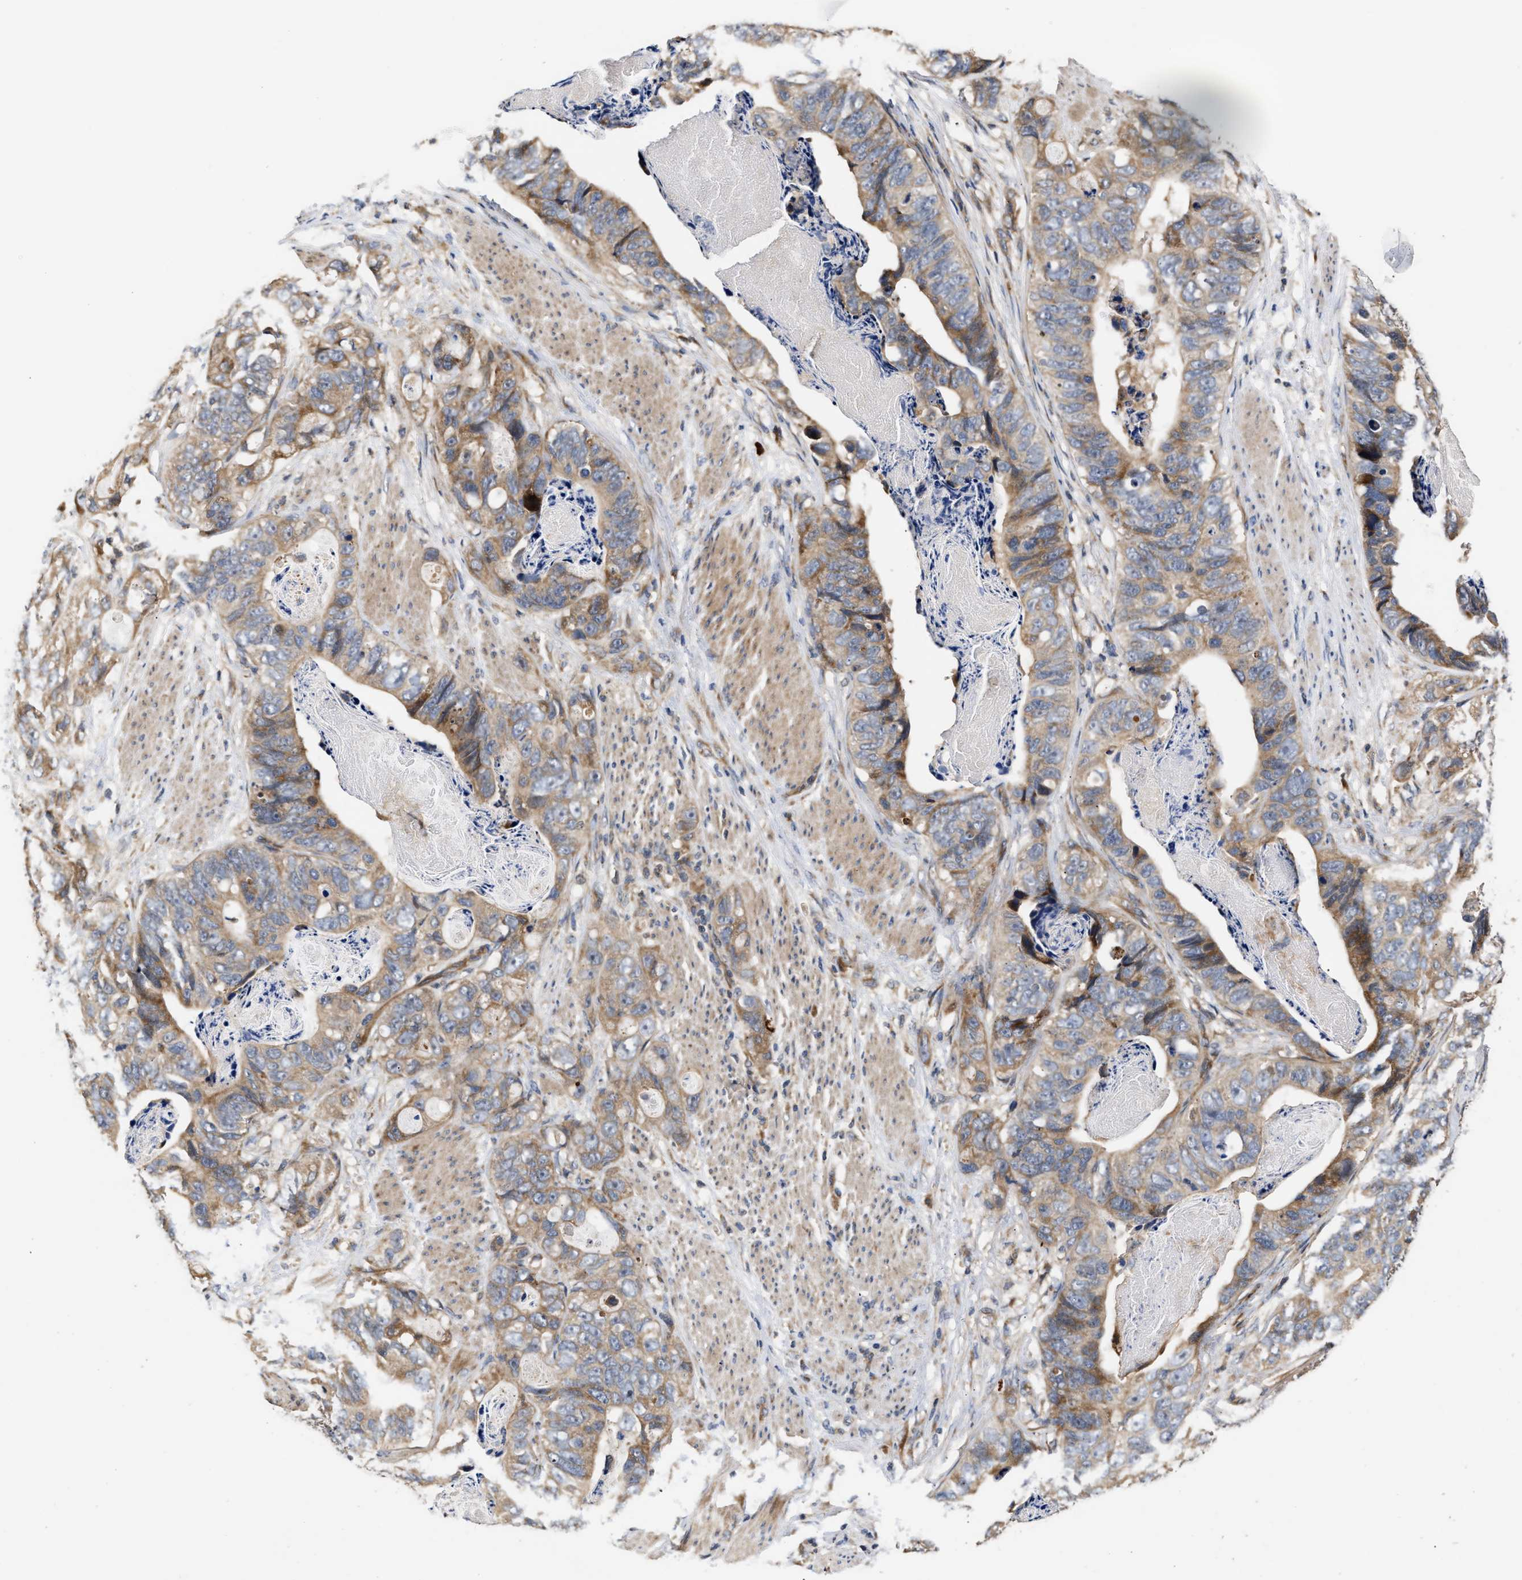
{"staining": {"intensity": "moderate", "quantity": "25%-75%", "location": "cytoplasmic/membranous"}, "tissue": "stomach cancer", "cell_type": "Tumor cells", "image_type": "cancer", "snomed": [{"axis": "morphology", "description": "Adenocarcinoma, NOS"}, {"axis": "topography", "description": "Stomach"}], "caption": "Immunohistochemical staining of stomach cancer (adenocarcinoma) demonstrates moderate cytoplasmic/membranous protein positivity in approximately 25%-75% of tumor cells. The staining was performed using DAB, with brown indicating positive protein expression. Nuclei are stained blue with hematoxylin.", "gene": "CLIP2", "patient": {"sex": "female", "age": 89}}